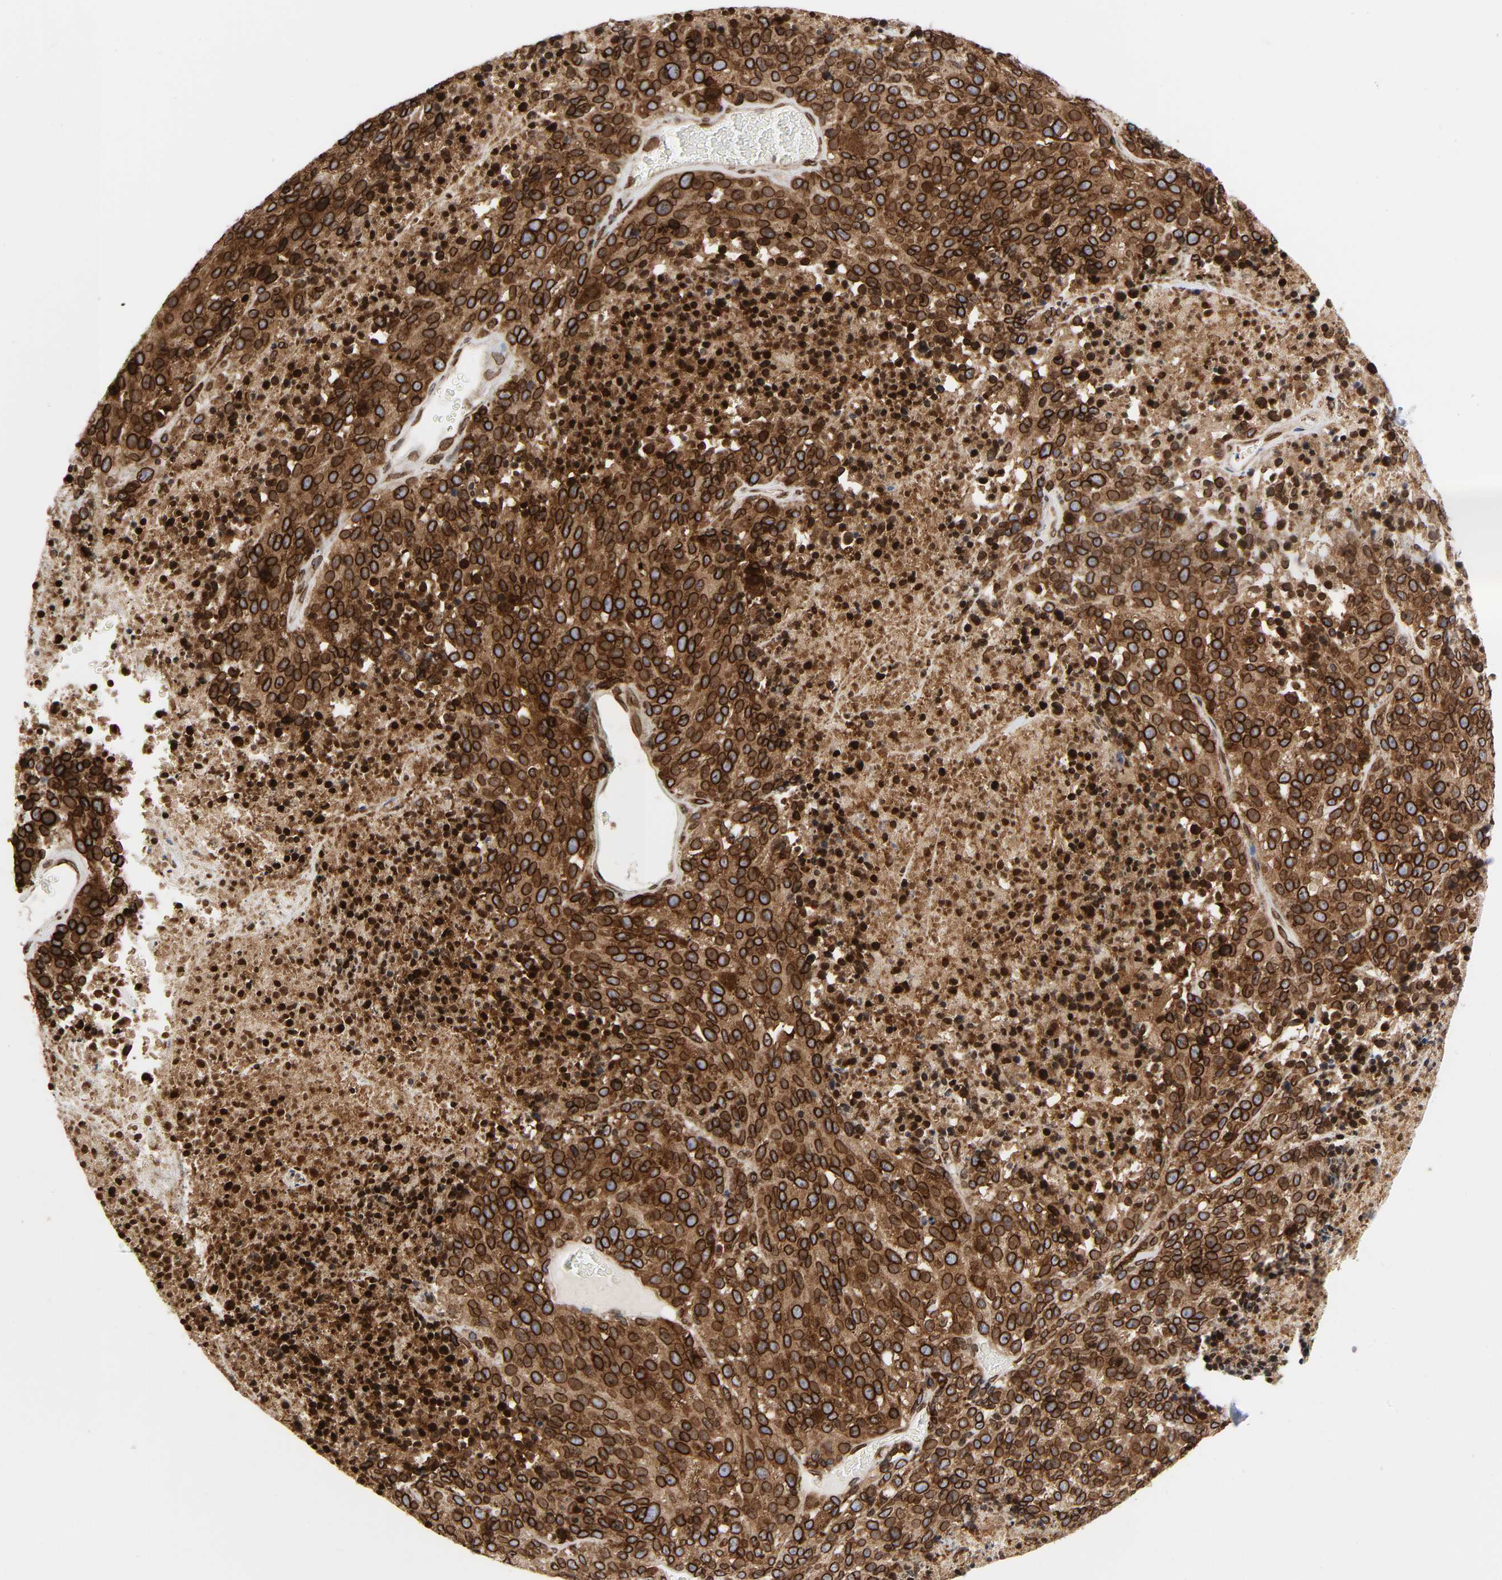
{"staining": {"intensity": "strong", "quantity": ">75%", "location": "cytoplasmic/membranous,nuclear"}, "tissue": "melanoma", "cell_type": "Tumor cells", "image_type": "cancer", "snomed": [{"axis": "morphology", "description": "Malignant melanoma, Metastatic site"}, {"axis": "topography", "description": "Cerebral cortex"}], "caption": "Melanoma tissue demonstrates strong cytoplasmic/membranous and nuclear positivity in about >75% of tumor cells, visualized by immunohistochemistry.", "gene": "RANGAP1", "patient": {"sex": "female", "age": 52}}